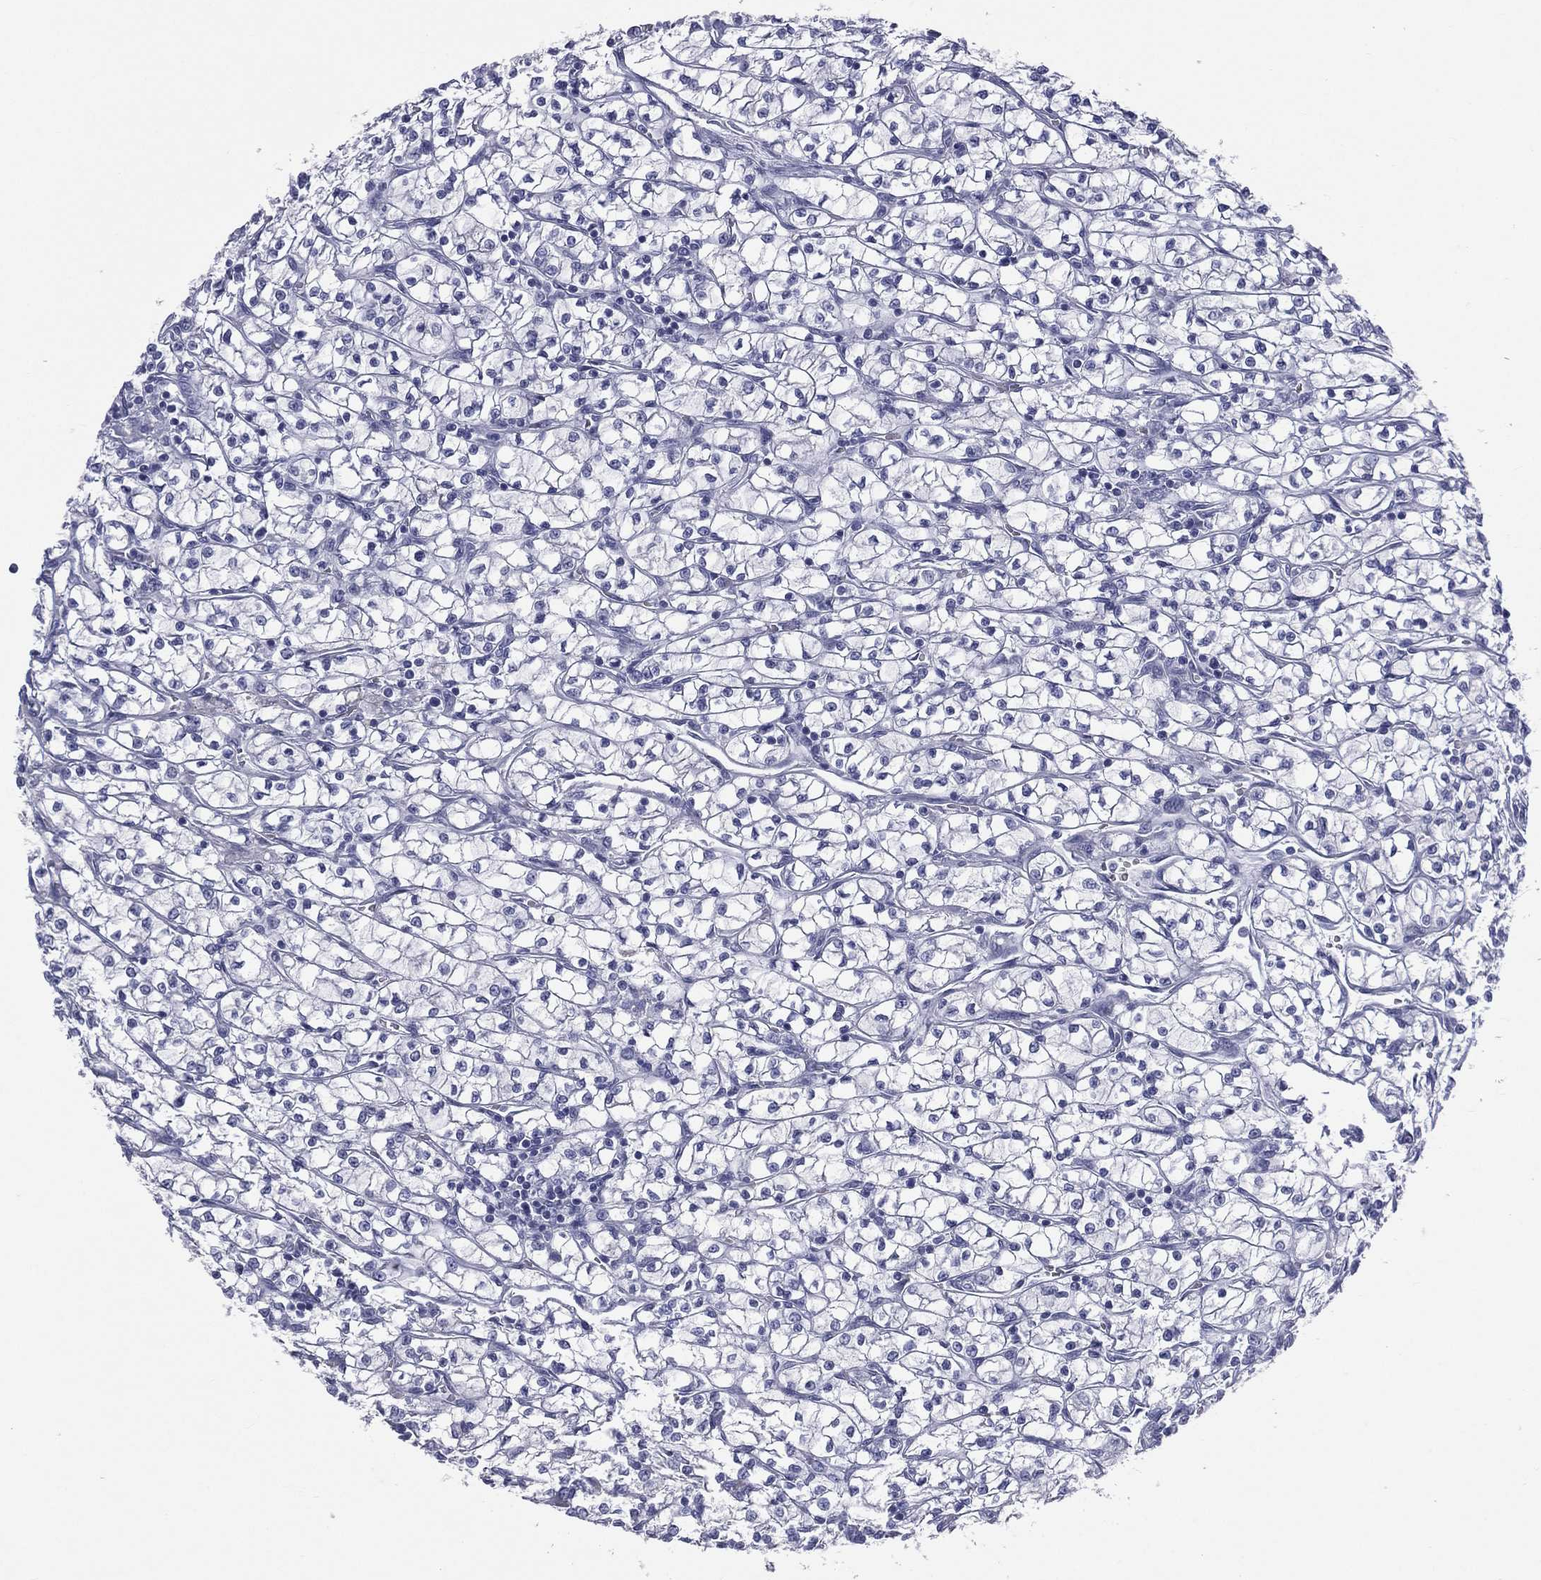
{"staining": {"intensity": "negative", "quantity": "none", "location": "none"}, "tissue": "renal cancer", "cell_type": "Tumor cells", "image_type": "cancer", "snomed": [{"axis": "morphology", "description": "Adenocarcinoma, NOS"}, {"axis": "topography", "description": "Kidney"}], "caption": "This is an IHC micrograph of renal cancer. There is no expression in tumor cells.", "gene": "MLN", "patient": {"sex": "female", "age": 64}}